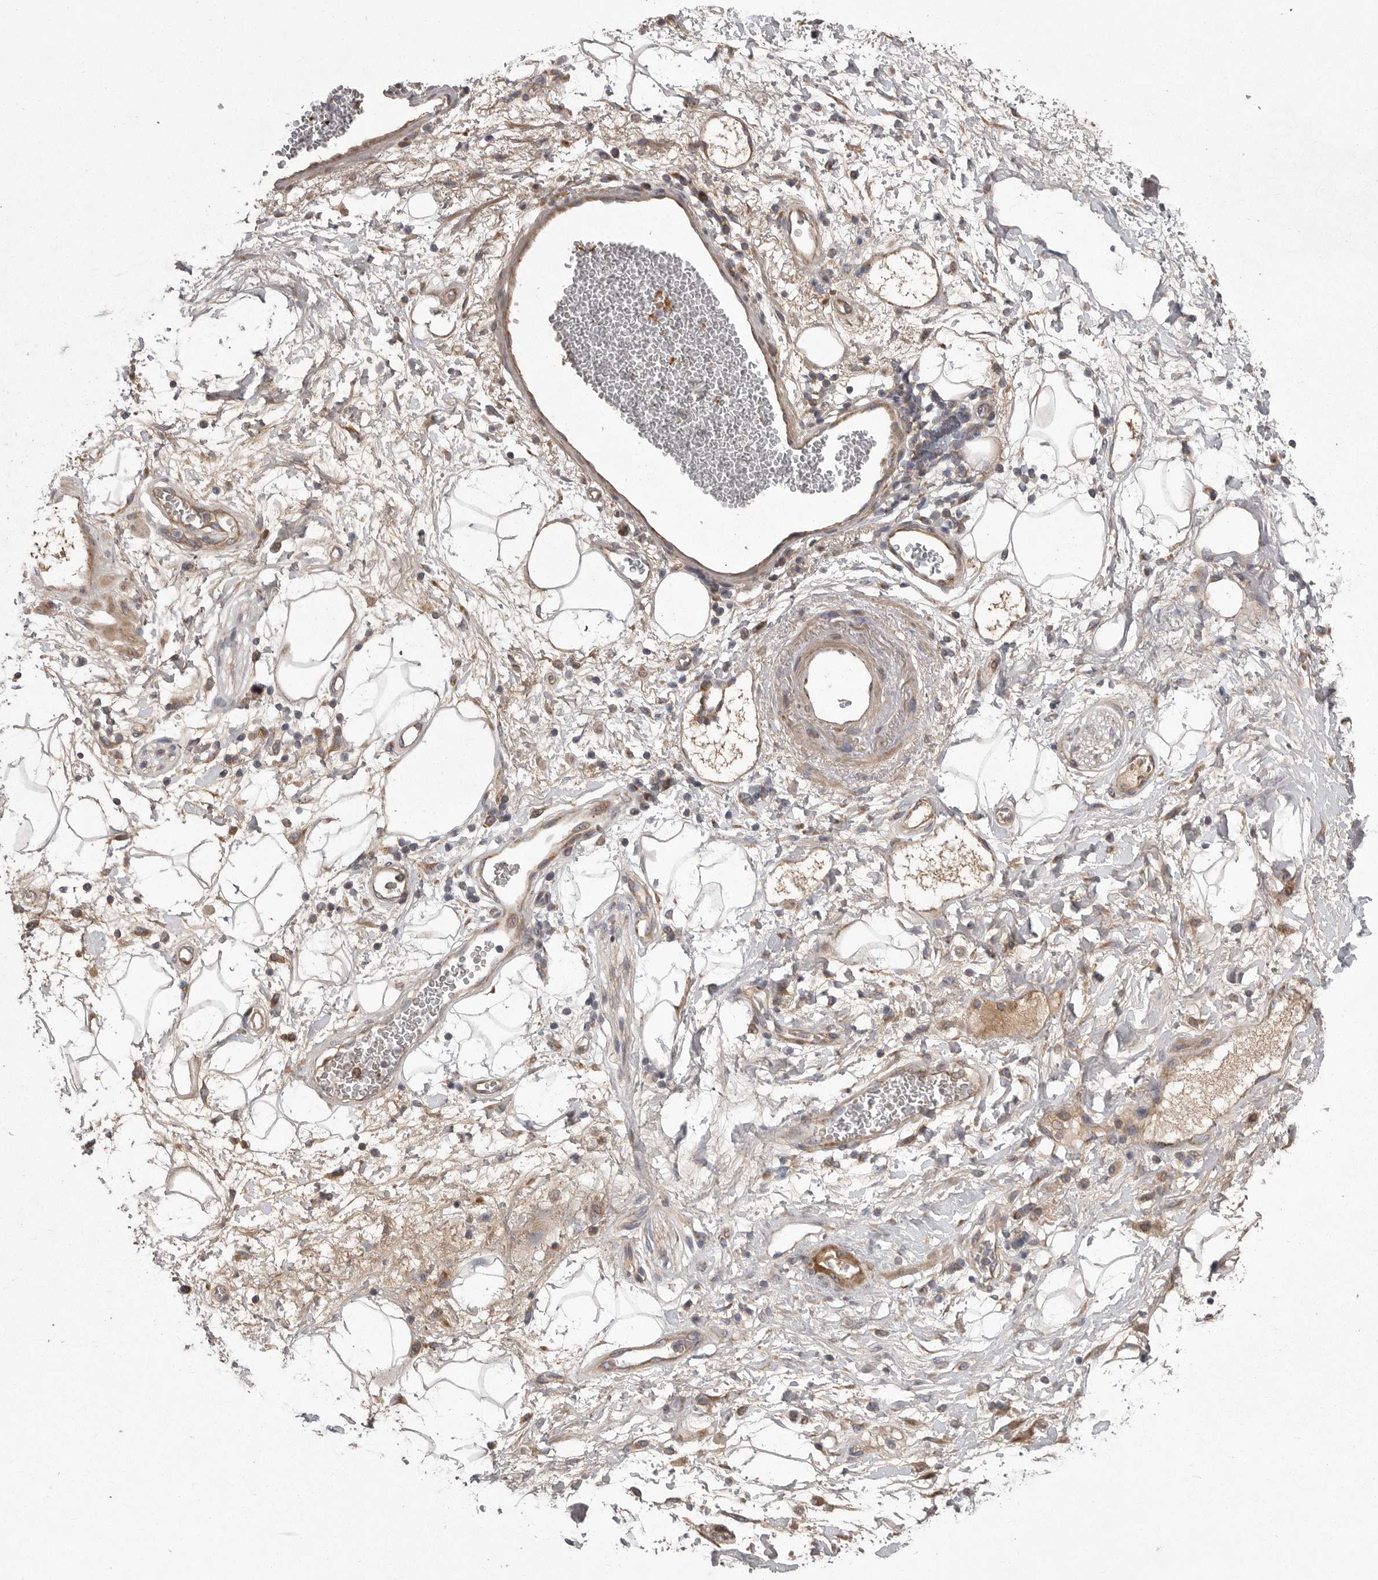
{"staining": {"intensity": "moderate", "quantity": "<25%", "location": "cytoplasmic/membranous"}, "tissue": "adipose tissue", "cell_type": "Adipocytes", "image_type": "normal", "snomed": [{"axis": "morphology", "description": "Normal tissue, NOS"}, {"axis": "morphology", "description": "Adenocarcinoma, NOS"}, {"axis": "topography", "description": "Duodenum"}, {"axis": "topography", "description": "Peripheral nerve tissue"}], "caption": "Moderate cytoplasmic/membranous protein staining is appreciated in approximately <25% of adipocytes in adipose tissue.", "gene": "CRP", "patient": {"sex": "female", "age": 60}}